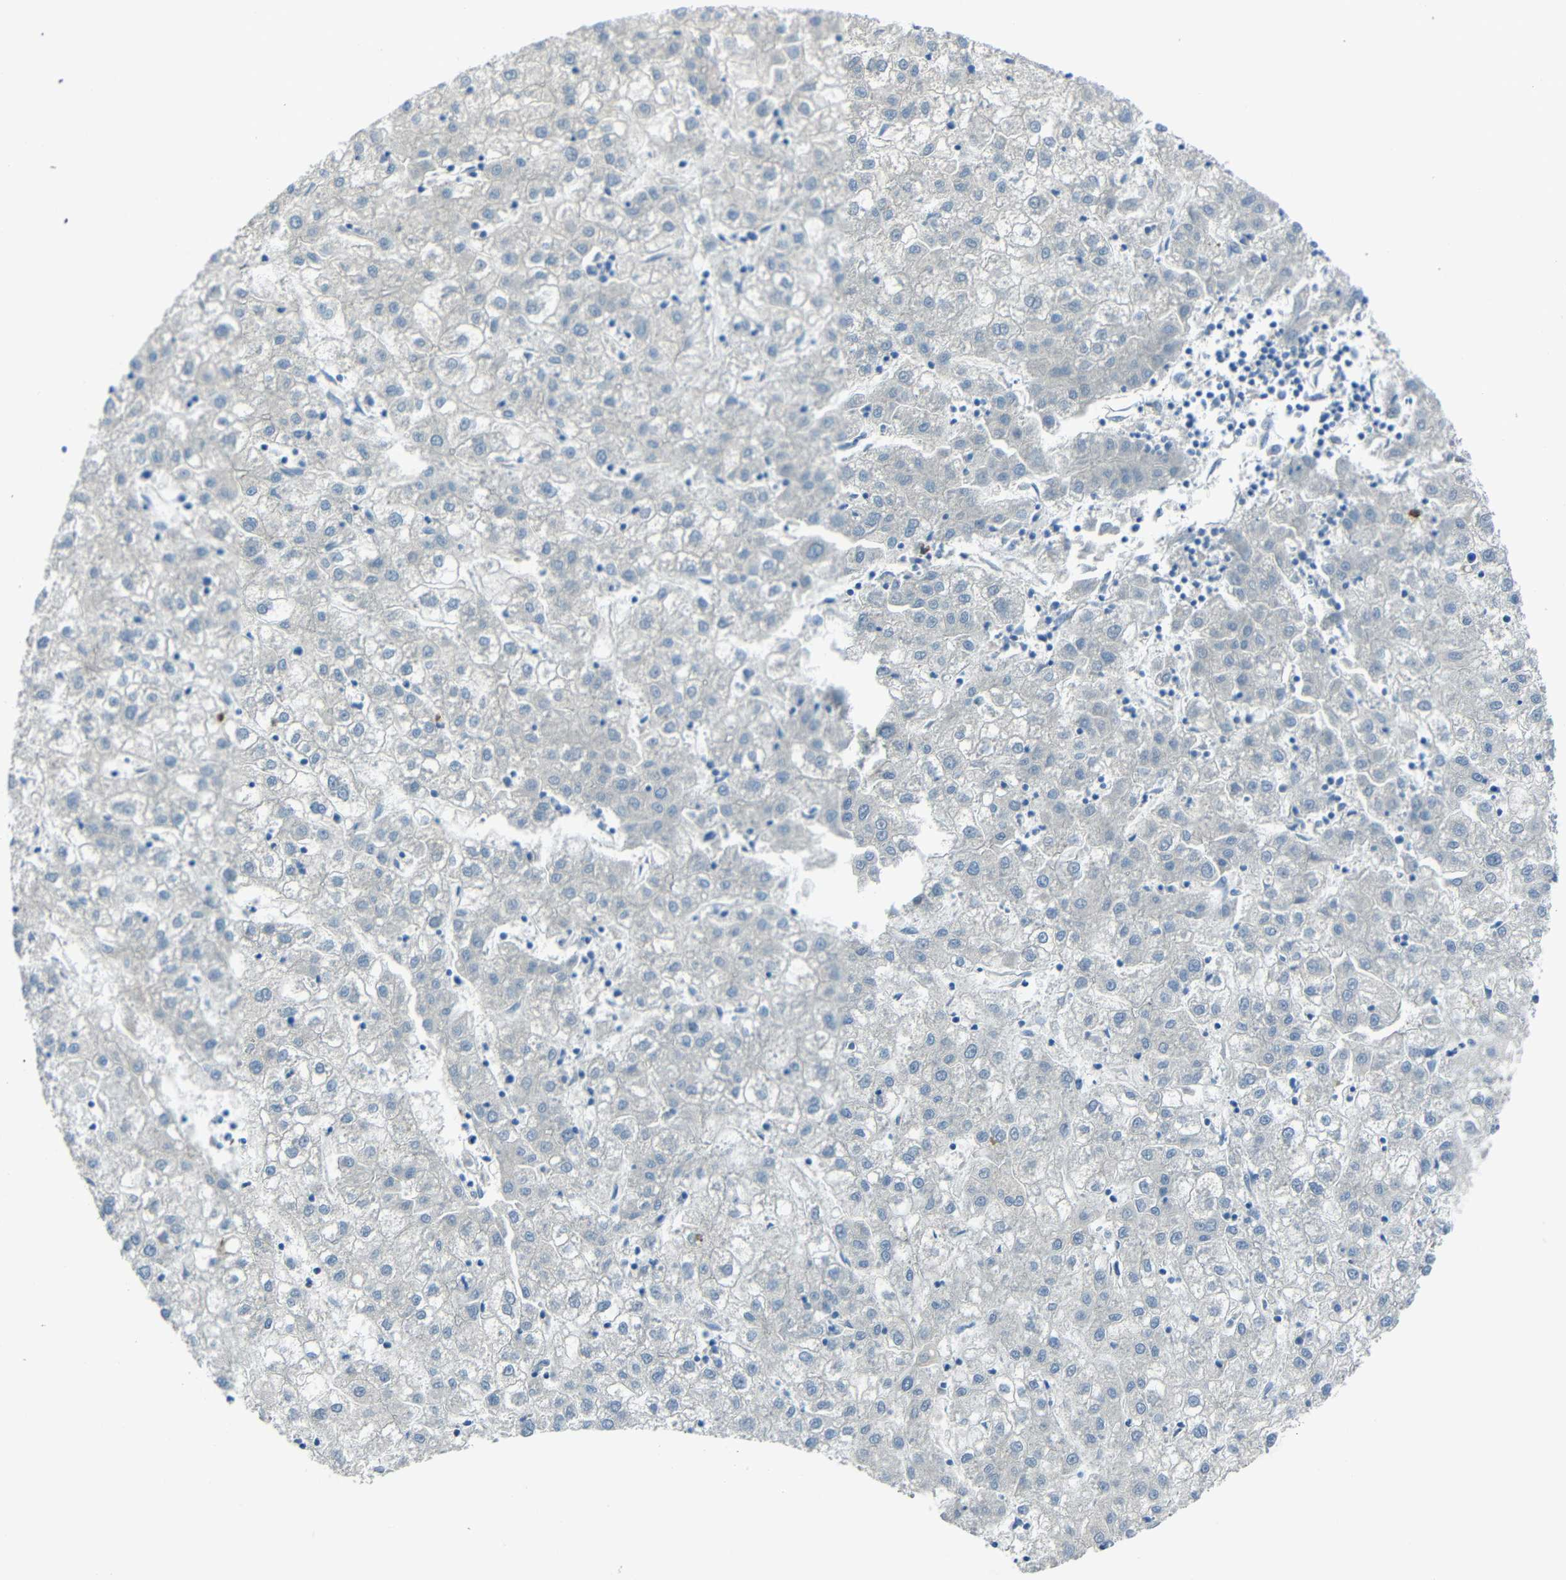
{"staining": {"intensity": "negative", "quantity": "none", "location": "none"}, "tissue": "liver cancer", "cell_type": "Tumor cells", "image_type": "cancer", "snomed": [{"axis": "morphology", "description": "Carcinoma, Hepatocellular, NOS"}, {"axis": "topography", "description": "Liver"}], "caption": "This histopathology image is of liver cancer (hepatocellular carcinoma) stained with immunohistochemistry to label a protein in brown with the nuclei are counter-stained blue. There is no positivity in tumor cells. (DAB (3,3'-diaminobenzidine) immunohistochemistry with hematoxylin counter stain).", "gene": "DCLK1", "patient": {"sex": "male", "age": 72}}